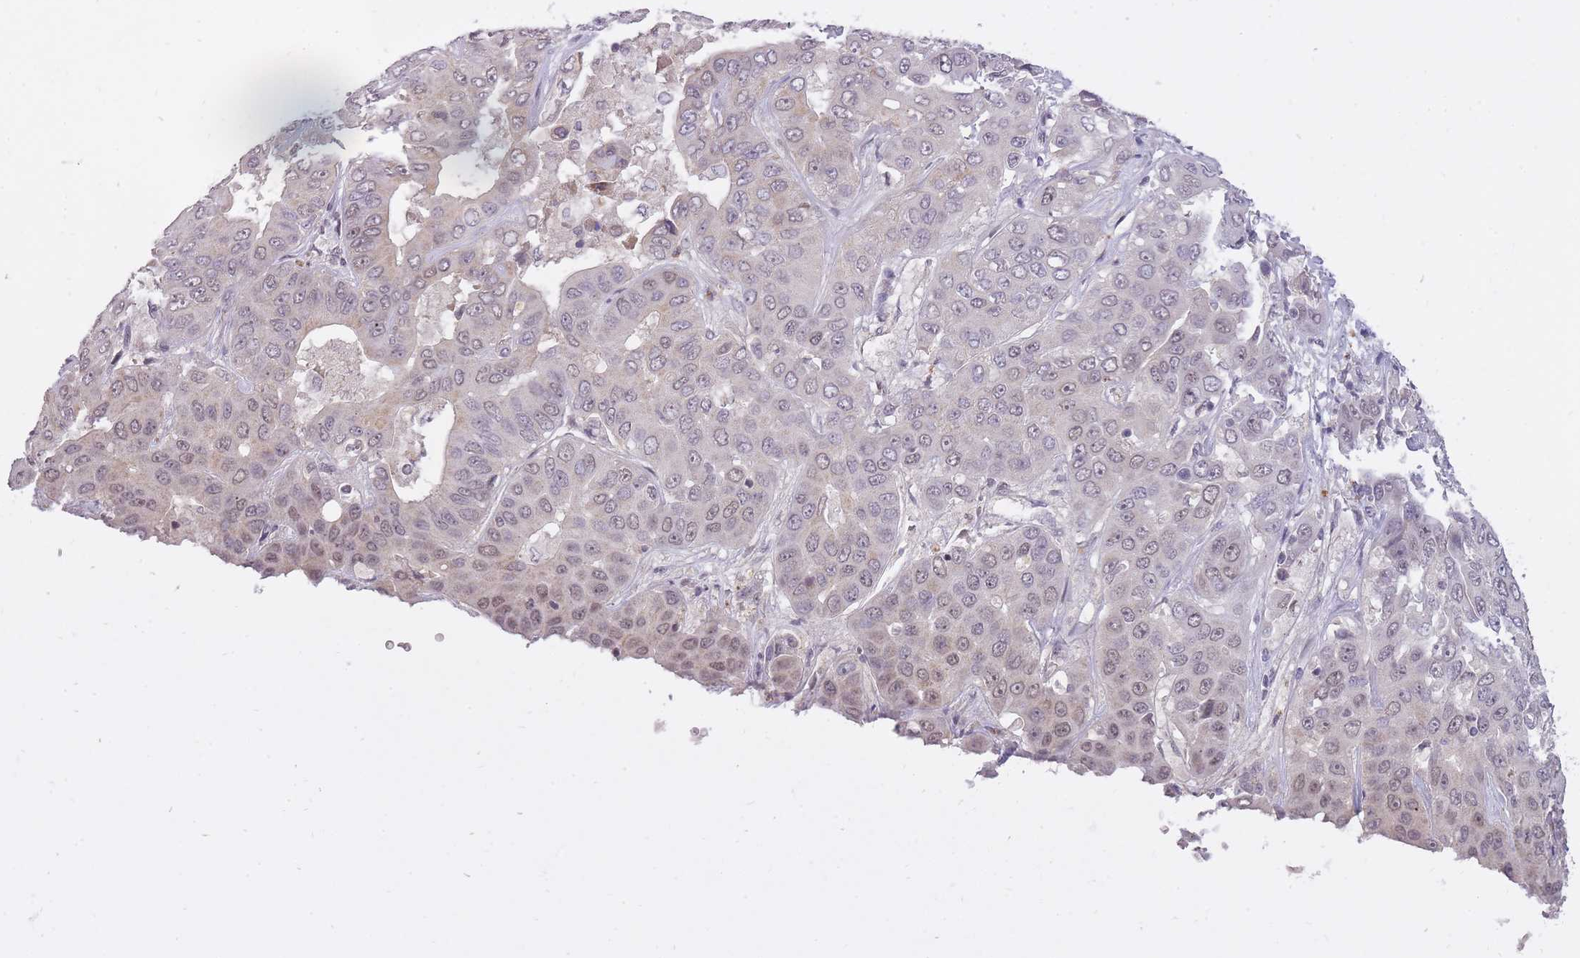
{"staining": {"intensity": "weak", "quantity": "25%-75%", "location": "nuclear"}, "tissue": "liver cancer", "cell_type": "Tumor cells", "image_type": "cancer", "snomed": [{"axis": "morphology", "description": "Cholangiocarcinoma"}, {"axis": "topography", "description": "Liver"}], "caption": "This photomicrograph exhibits immunohistochemistry (IHC) staining of liver cancer, with low weak nuclear expression in approximately 25%-75% of tumor cells.", "gene": "TIGD1", "patient": {"sex": "female", "age": 52}}